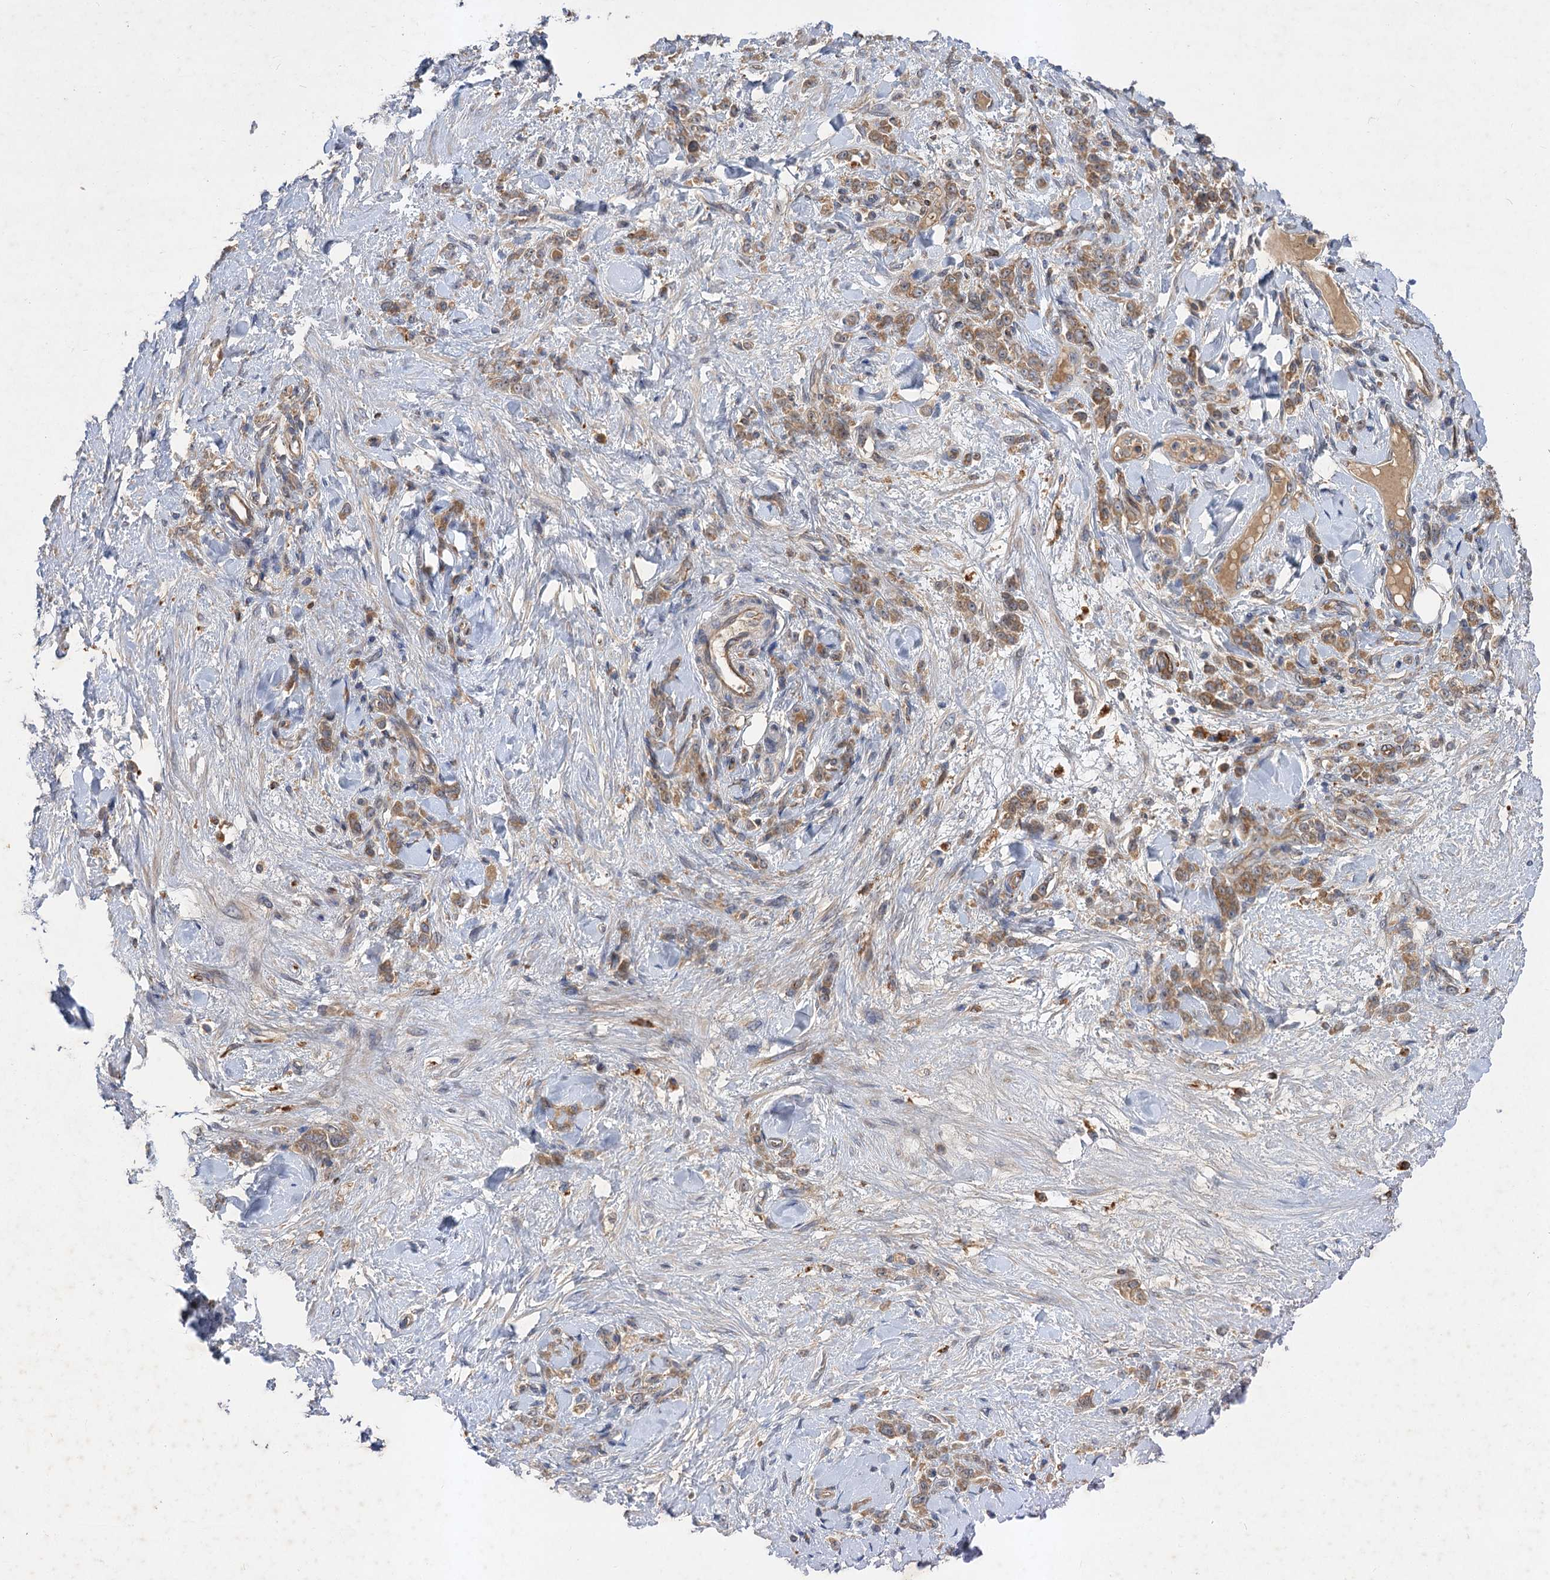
{"staining": {"intensity": "moderate", "quantity": ">75%", "location": "cytoplasmic/membranous"}, "tissue": "stomach cancer", "cell_type": "Tumor cells", "image_type": "cancer", "snomed": [{"axis": "morphology", "description": "Normal tissue, NOS"}, {"axis": "morphology", "description": "Adenocarcinoma, NOS"}, {"axis": "topography", "description": "Stomach"}], "caption": "Immunohistochemistry photomicrograph of neoplastic tissue: human stomach cancer (adenocarcinoma) stained using immunohistochemistry (IHC) reveals medium levels of moderate protein expression localized specifically in the cytoplasmic/membranous of tumor cells, appearing as a cytoplasmic/membranous brown color.", "gene": "PATL1", "patient": {"sex": "male", "age": 82}}